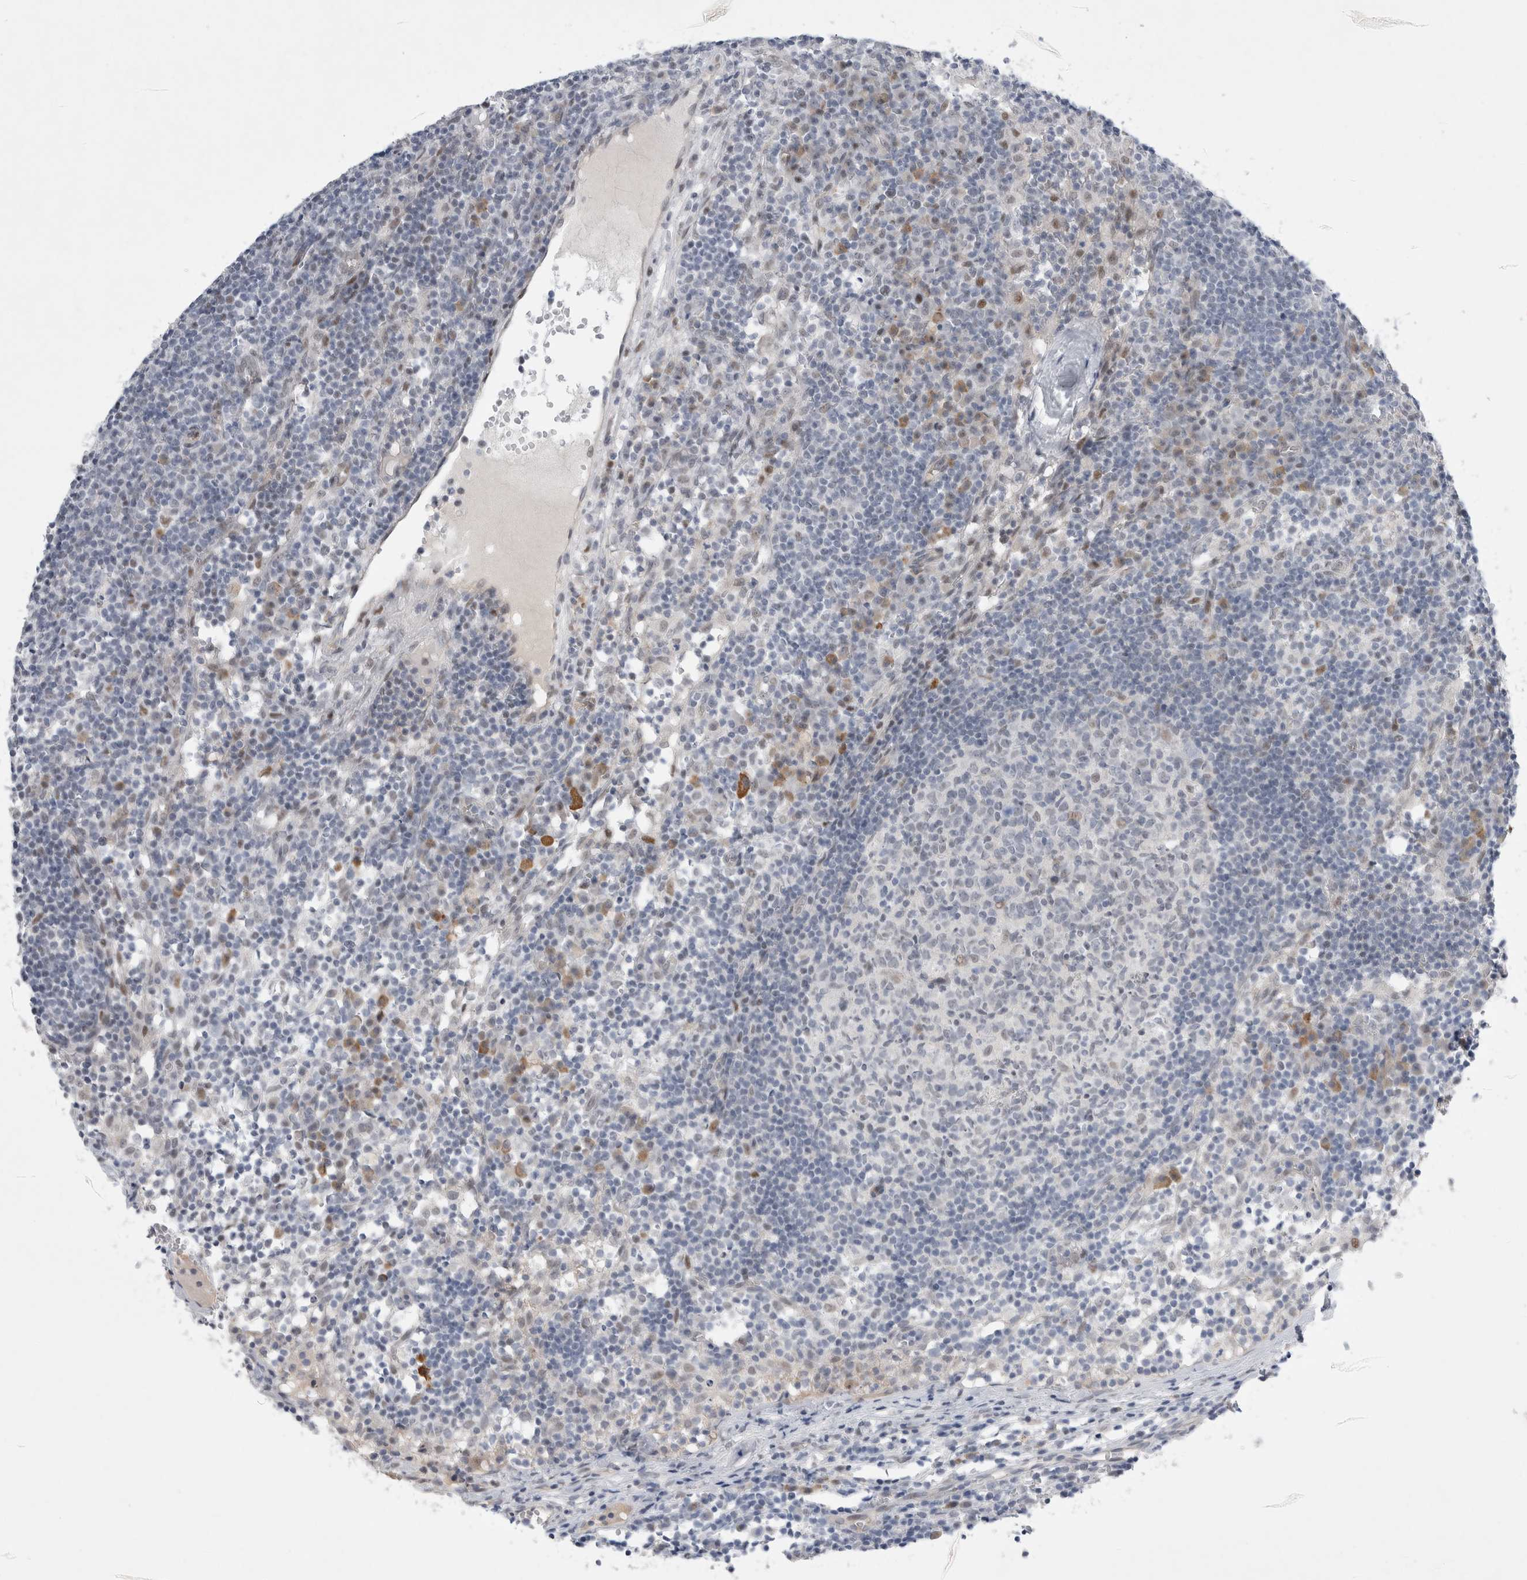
{"staining": {"intensity": "negative", "quantity": "none", "location": "none"}, "tissue": "lymph node", "cell_type": "Germinal center cells", "image_type": "normal", "snomed": [{"axis": "morphology", "description": "Normal tissue, NOS"}, {"axis": "morphology", "description": "Inflammation, NOS"}, {"axis": "topography", "description": "Lymph node"}], "caption": "Immunohistochemical staining of unremarkable lymph node exhibits no significant expression in germinal center cells. (Immunohistochemistry (ihc), brightfield microscopy, high magnification).", "gene": "WIPF2", "patient": {"sex": "male", "age": 55}}